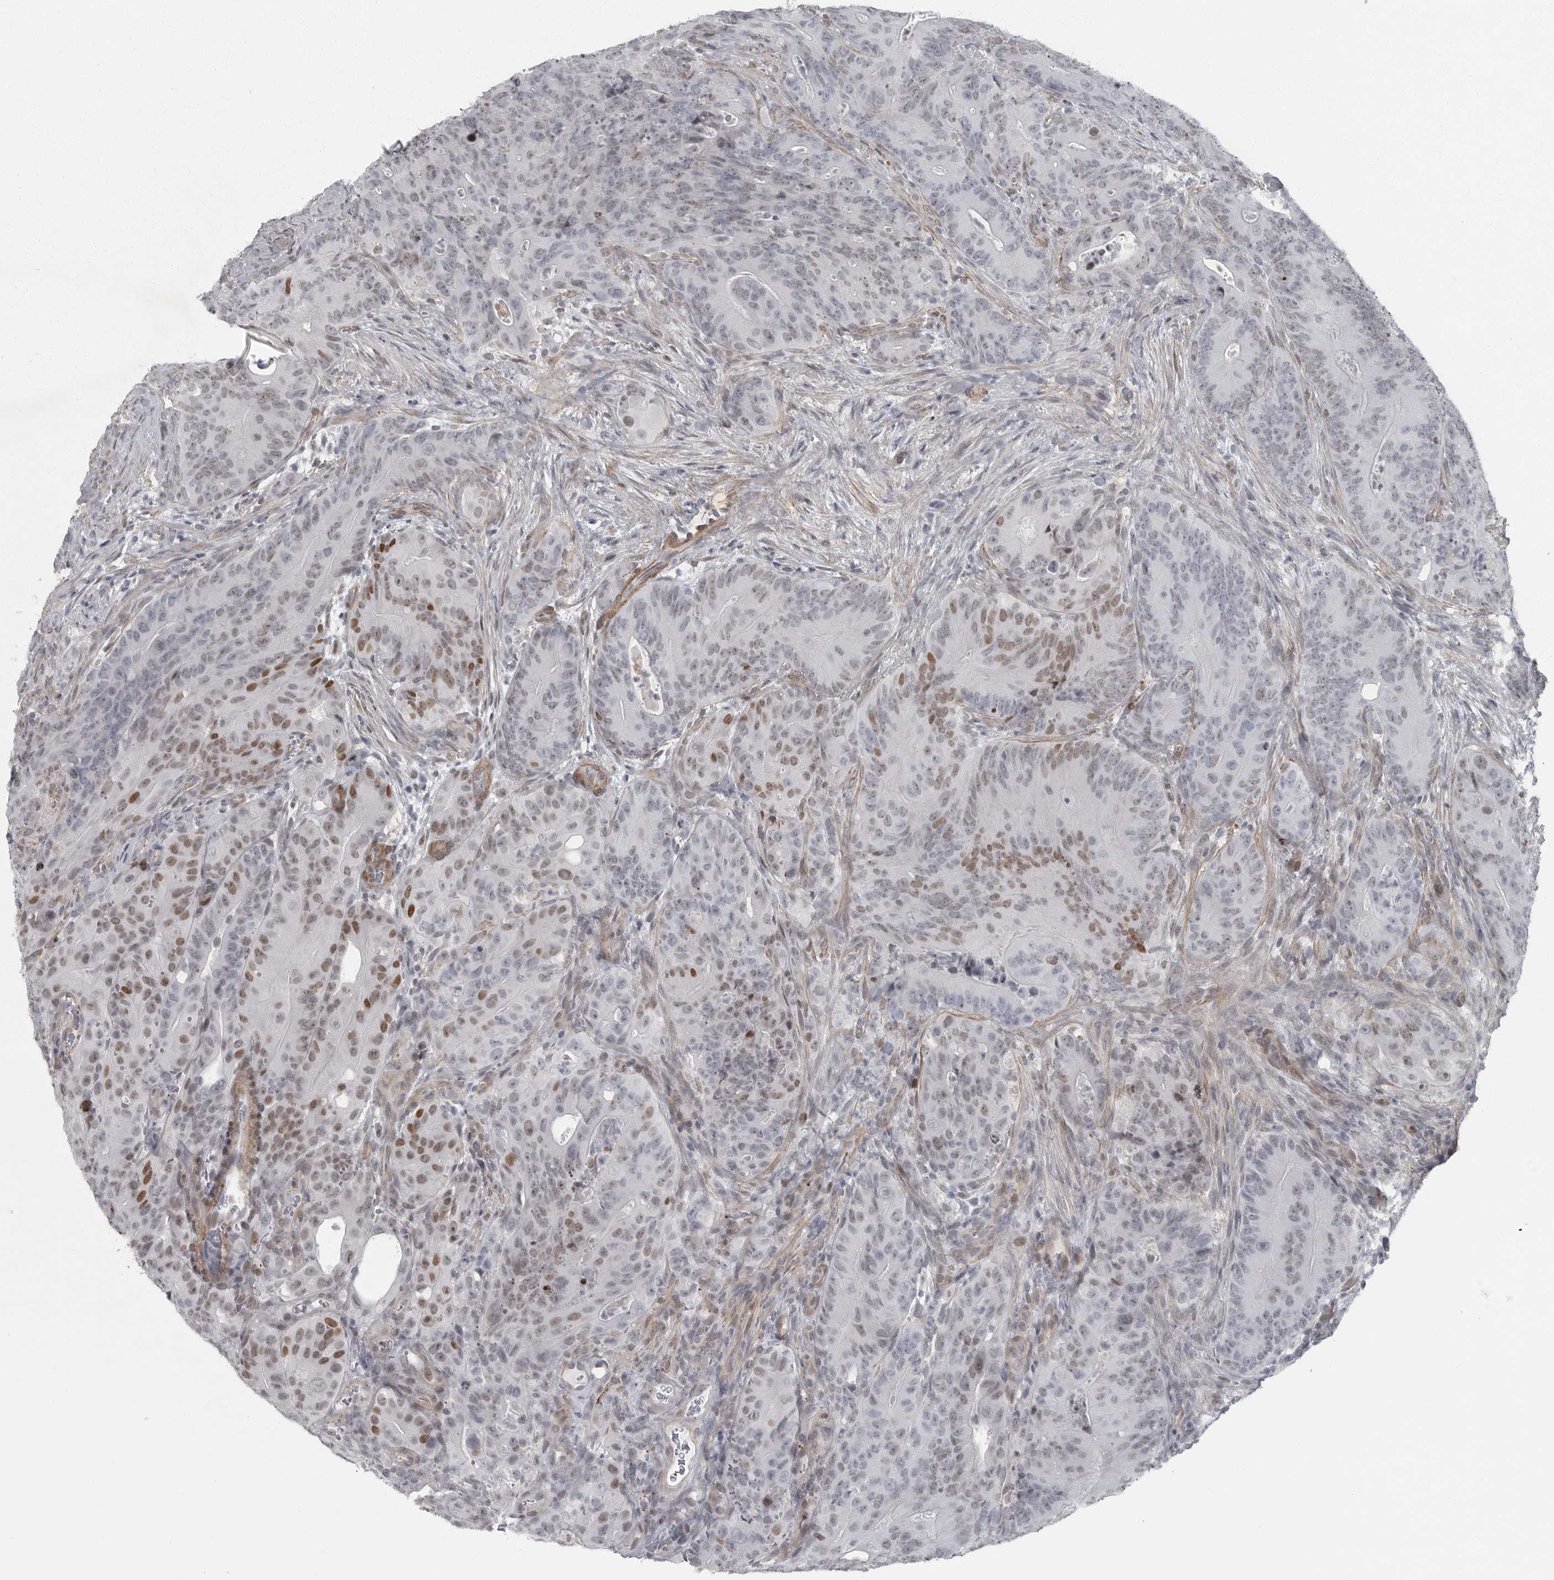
{"staining": {"intensity": "moderate", "quantity": "<25%", "location": "nuclear"}, "tissue": "colorectal cancer", "cell_type": "Tumor cells", "image_type": "cancer", "snomed": [{"axis": "morphology", "description": "Normal tissue, NOS"}, {"axis": "topography", "description": "Colon"}], "caption": "Brown immunohistochemical staining in colorectal cancer reveals moderate nuclear expression in about <25% of tumor cells. (Stains: DAB (3,3'-diaminobenzidine) in brown, nuclei in blue, Microscopy: brightfield microscopy at high magnification).", "gene": "HMGN3", "patient": {"sex": "female", "age": 82}}